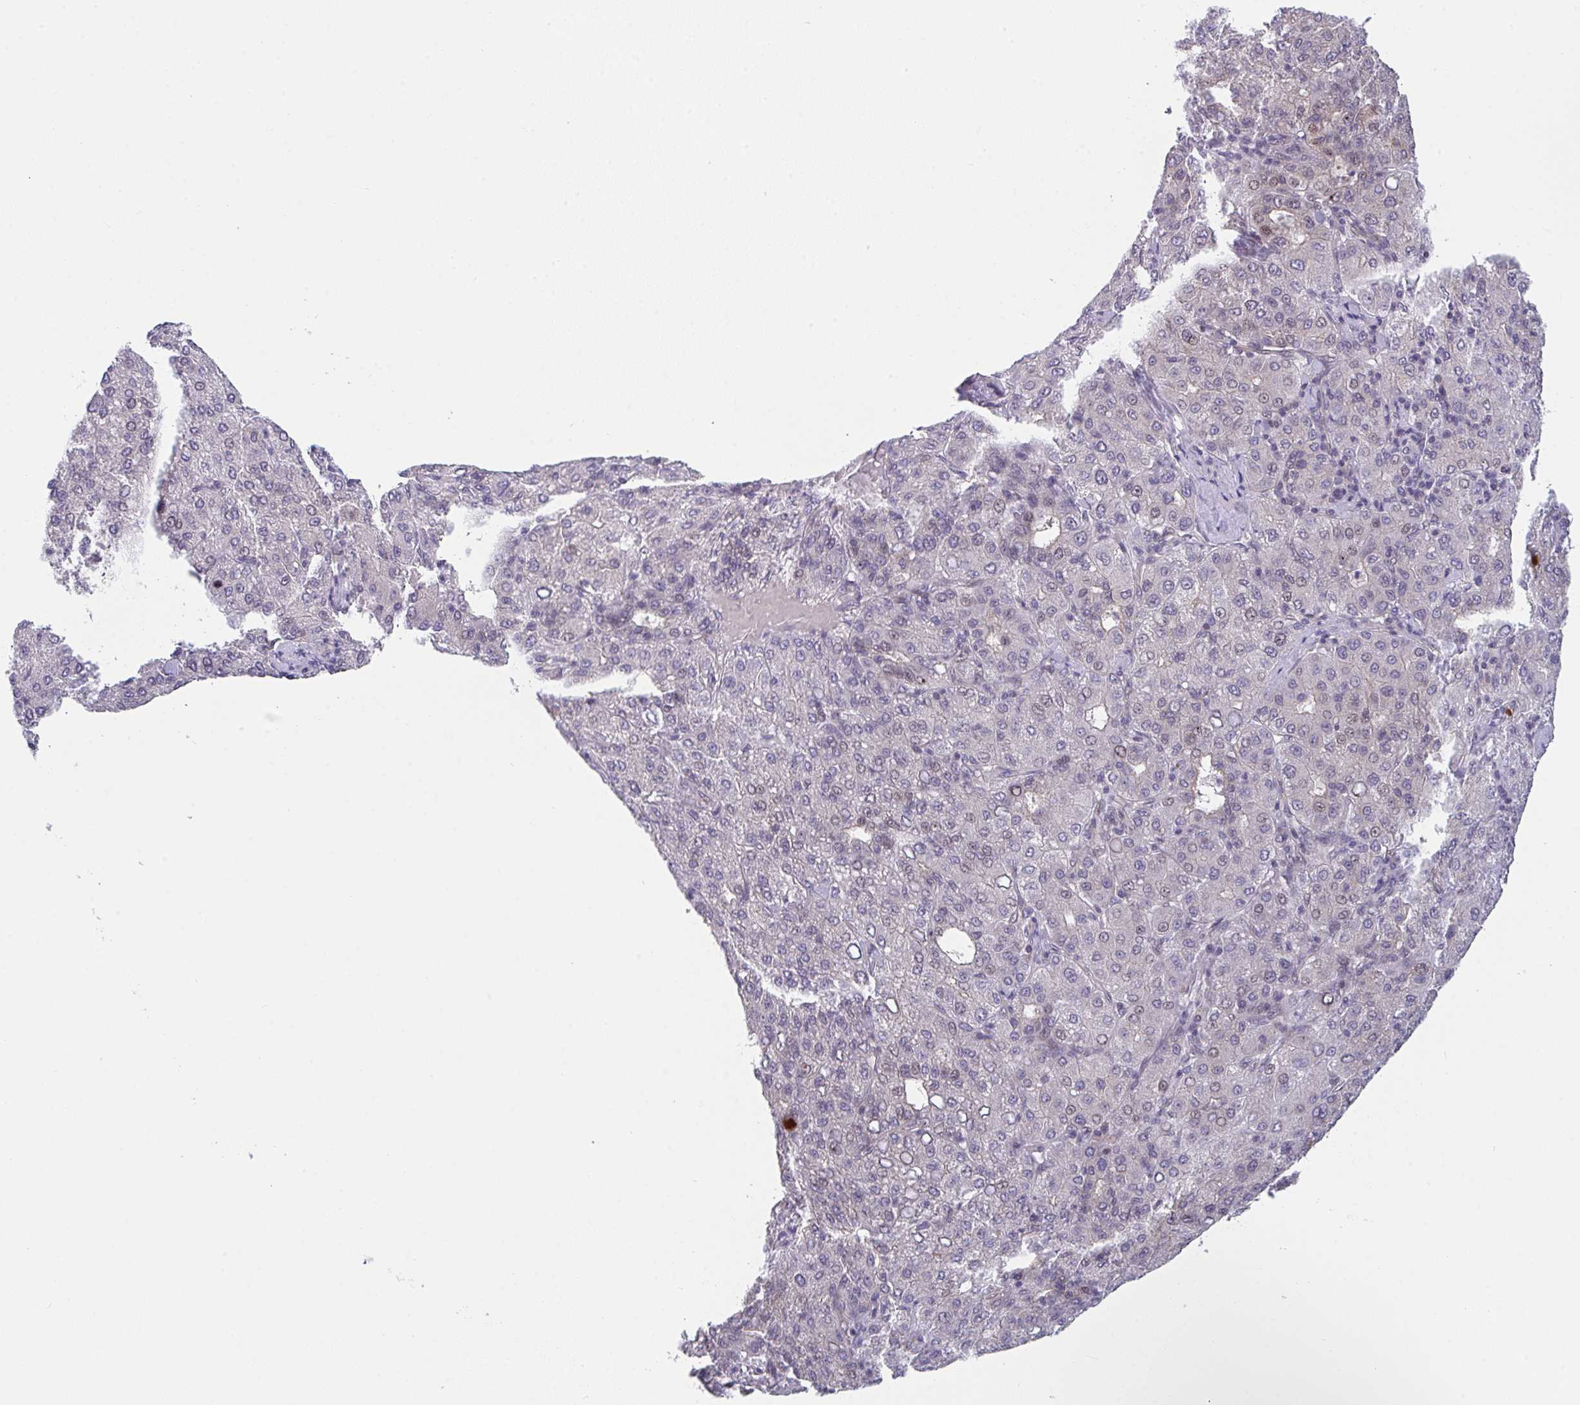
{"staining": {"intensity": "weak", "quantity": "25%-75%", "location": "nuclear"}, "tissue": "liver cancer", "cell_type": "Tumor cells", "image_type": "cancer", "snomed": [{"axis": "morphology", "description": "Carcinoma, Hepatocellular, NOS"}, {"axis": "topography", "description": "Liver"}], "caption": "A brown stain labels weak nuclear expression of a protein in human liver cancer tumor cells.", "gene": "RBM18", "patient": {"sex": "male", "age": 65}}